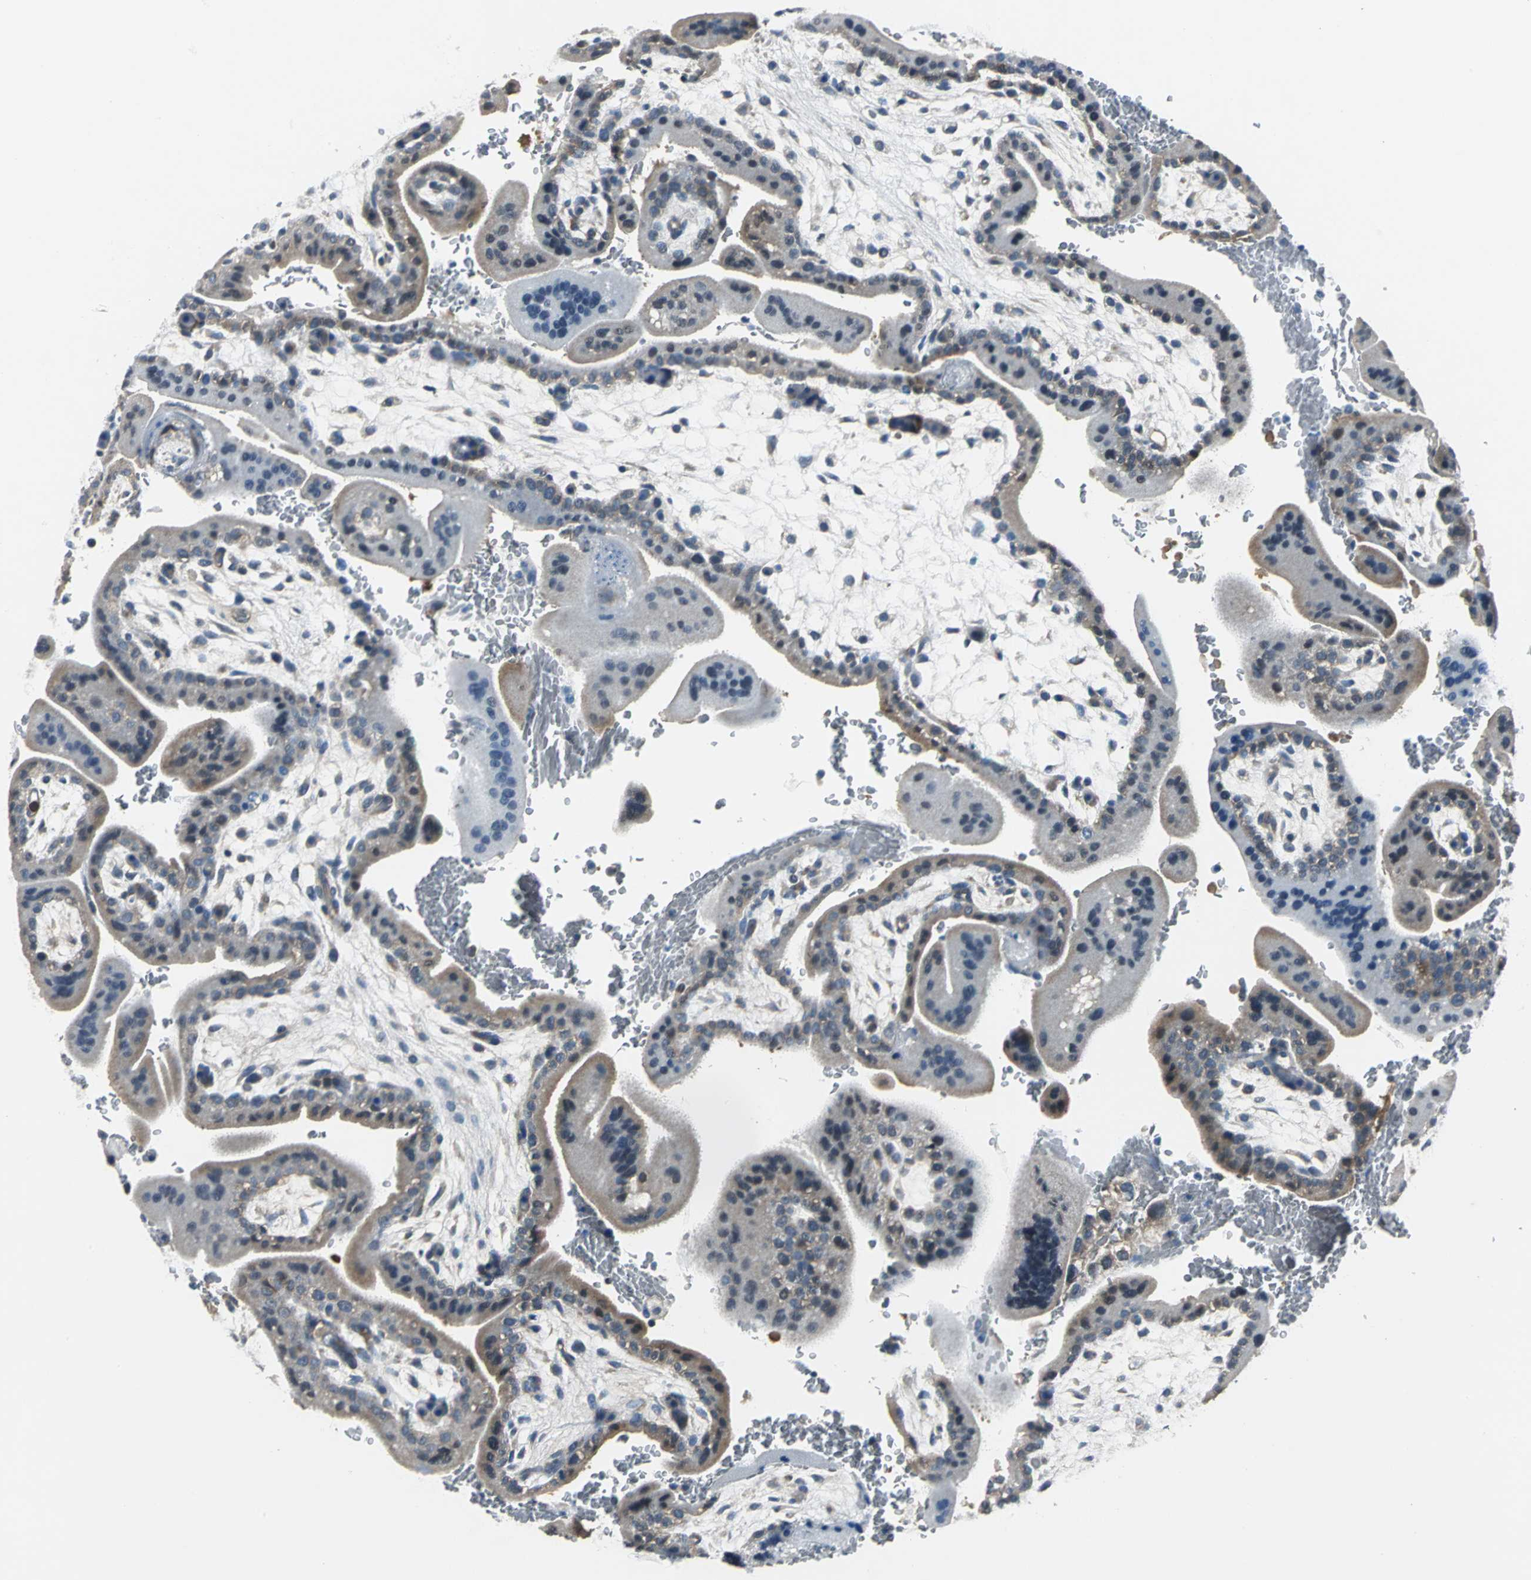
{"staining": {"intensity": "negative", "quantity": "none", "location": "none"}, "tissue": "placenta", "cell_type": "Decidual cells", "image_type": "normal", "snomed": [{"axis": "morphology", "description": "Normal tissue, NOS"}, {"axis": "topography", "description": "Placenta"}], "caption": "DAB (3,3'-diaminobenzidine) immunohistochemical staining of unremarkable human placenta displays no significant staining in decidual cells.", "gene": "ZNF415", "patient": {"sex": "female", "age": 35}}